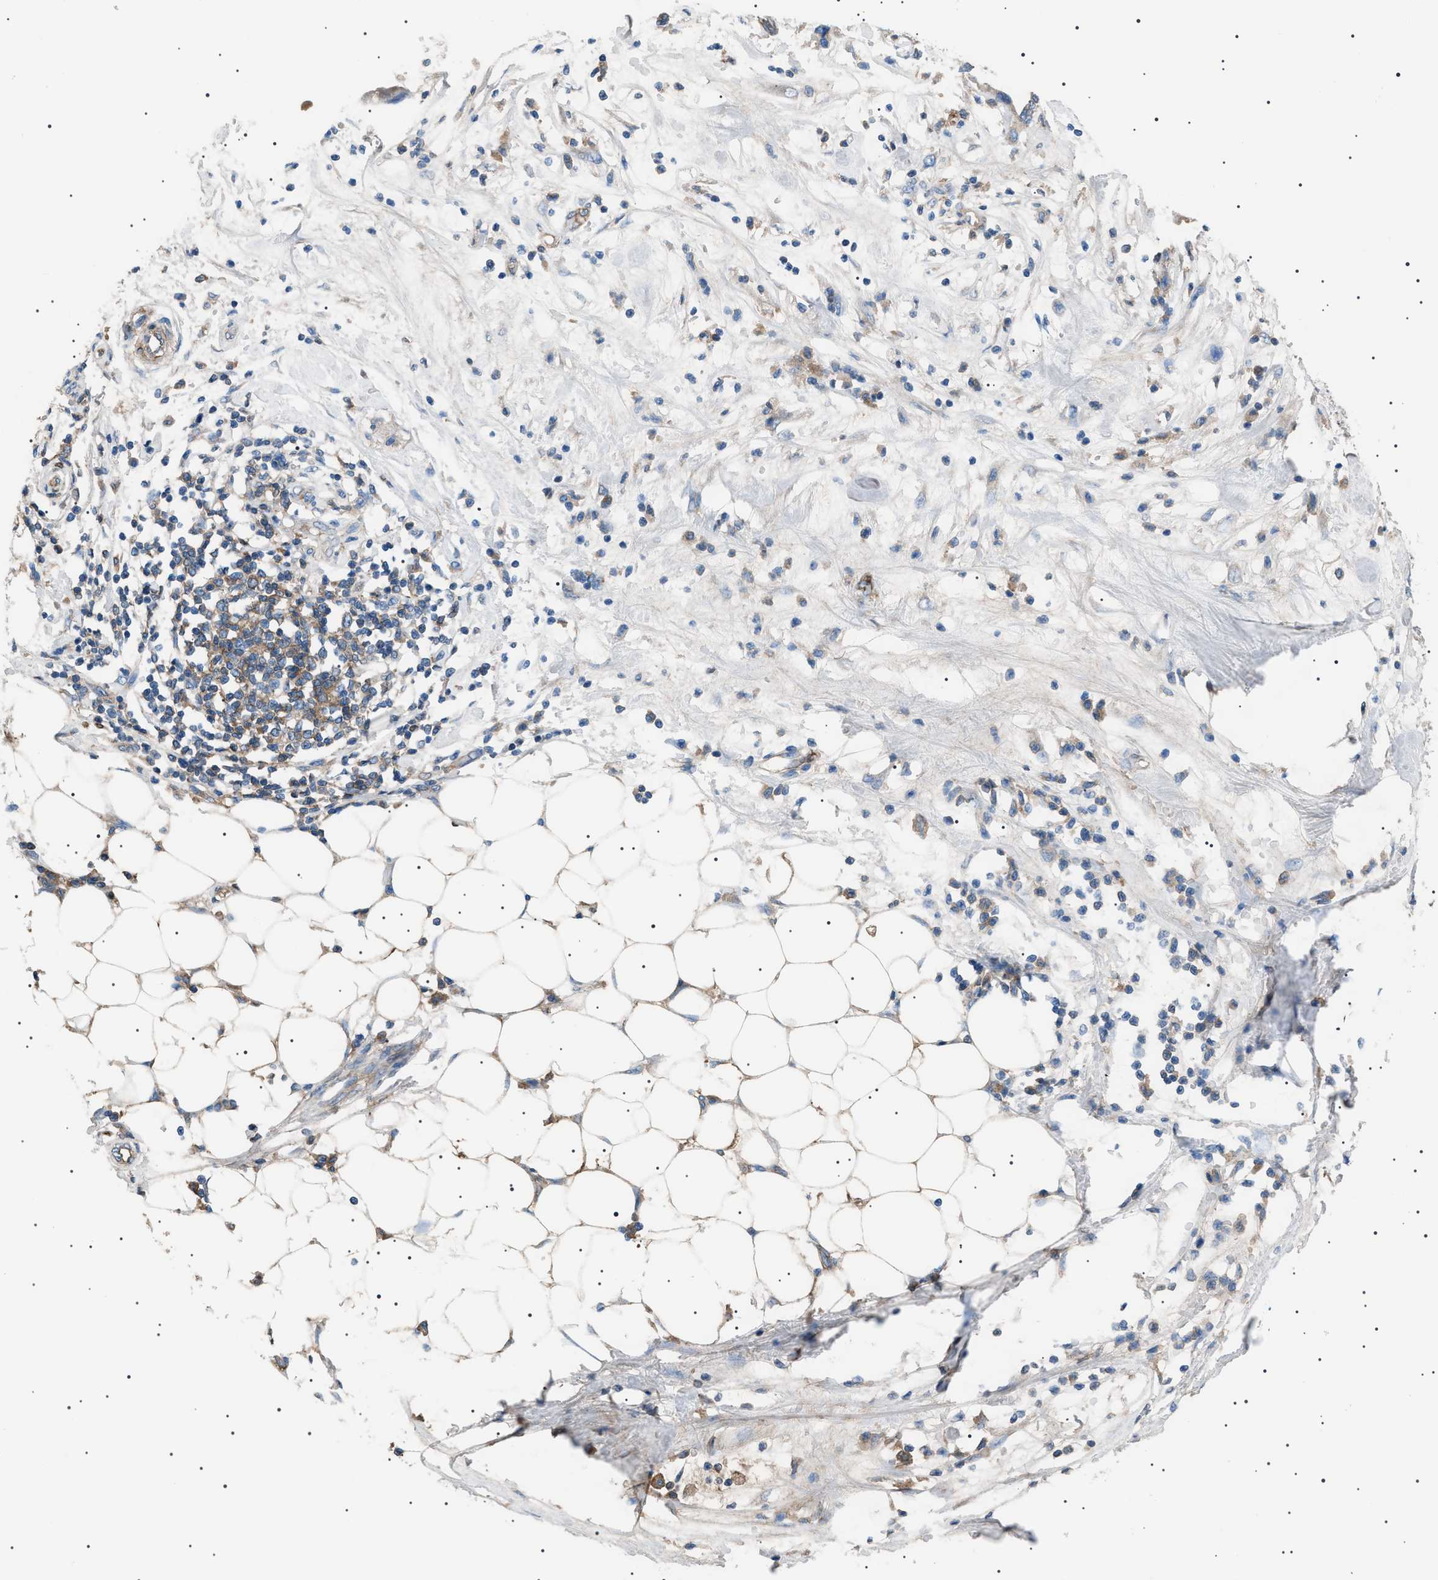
{"staining": {"intensity": "weak", "quantity": ">75%", "location": "cytoplasmic/membranous"}, "tissue": "pancreatic cancer", "cell_type": "Tumor cells", "image_type": "cancer", "snomed": [{"axis": "morphology", "description": "Adenocarcinoma, NOS"}, {"axis": "topography", "description": "Pancreas"}], "caption": "Weak cytoplasmic/membranous protein expression is seen in approximately >75% of tumor cells in pancreatic cancer.", "gene": "LPA", "patient": {"sex": "female", "age": 57}}